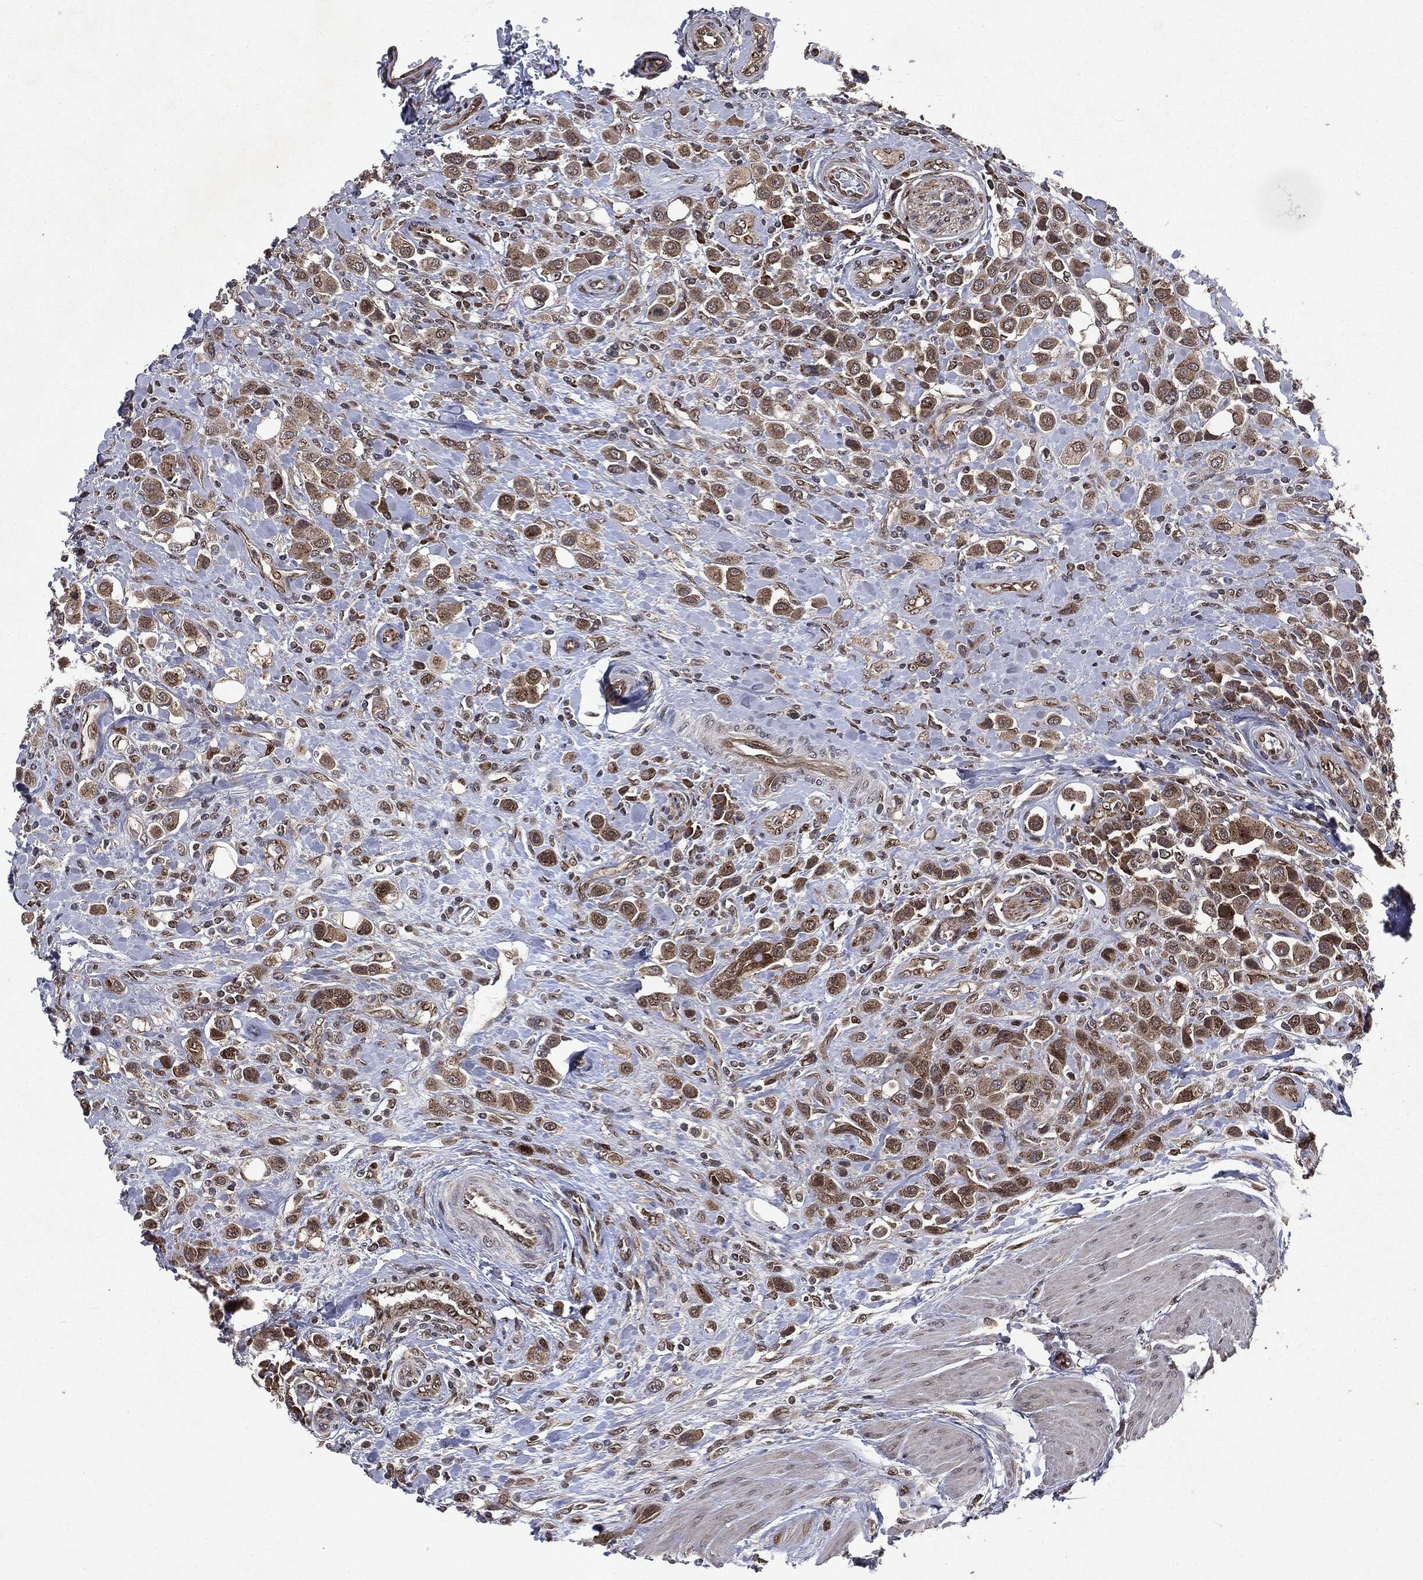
{"staining": {"intensity": "moderate", "quantity": ">75%", "location": "cytoplasmic/membranous"}, "tissue": "urothelial cancer", "cell_type": "Tumor cells", "image_type": "cancer", "snomed": [{"axis": "morphology", "description": "Urothelial carcinoma, High grade"}, {"axis": "topography", "description": "Urinary bladder"}], "caption": "High-power microscopy captured an immunohistochemistry (IHC) photomicrograph of high-grade urothelial carcinoma, revealing moderate cytoplasmic/membranous staining in approximately >75% of tumor cells.", "gene": "PLPPR2", "patient": {"sex": "male", "age": 50}}